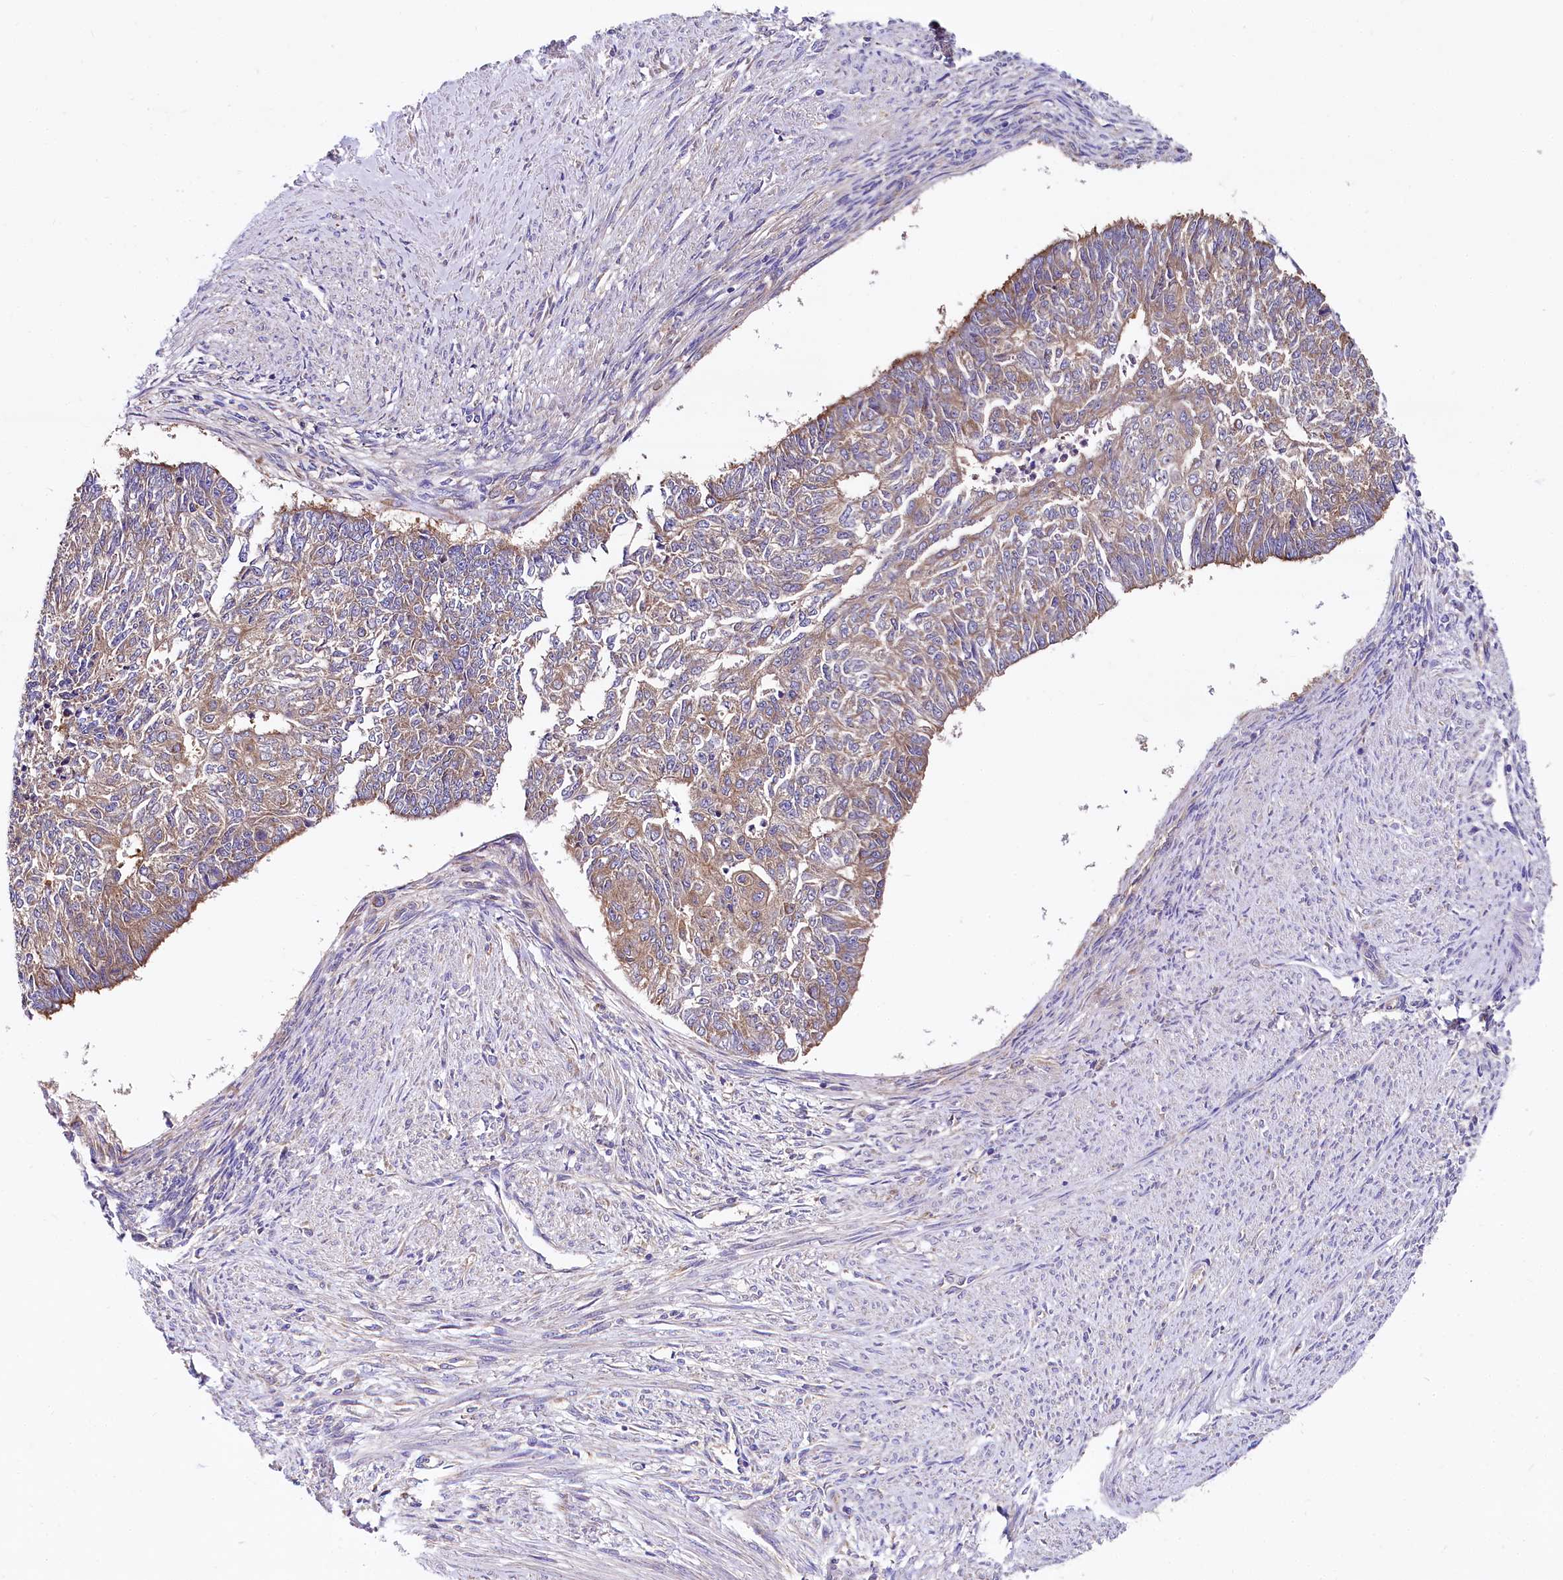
{"staining": {"intensity": "moderate", "quantity": "25%-75%", "location": "cytoplasmic/membranous"}, "tissue": "endometrial cancer", "cell_type": "Tumor cells", "image_type": "cancer", "snomed": [{"axis": "morphology", "description": "Adenocarcinoma, NOS"}, {"axis": "topography", "description": "Endometrium"}], "caption": "Endometrial adenocarcinoma was stained to show a protein in brown. There is medium levels of moderate cytoplasmic/membranous positivity in approximately 25%-75% of tumor cells.", "gene": "QARS1", "patient": {"sex": "female", "age": 32}}